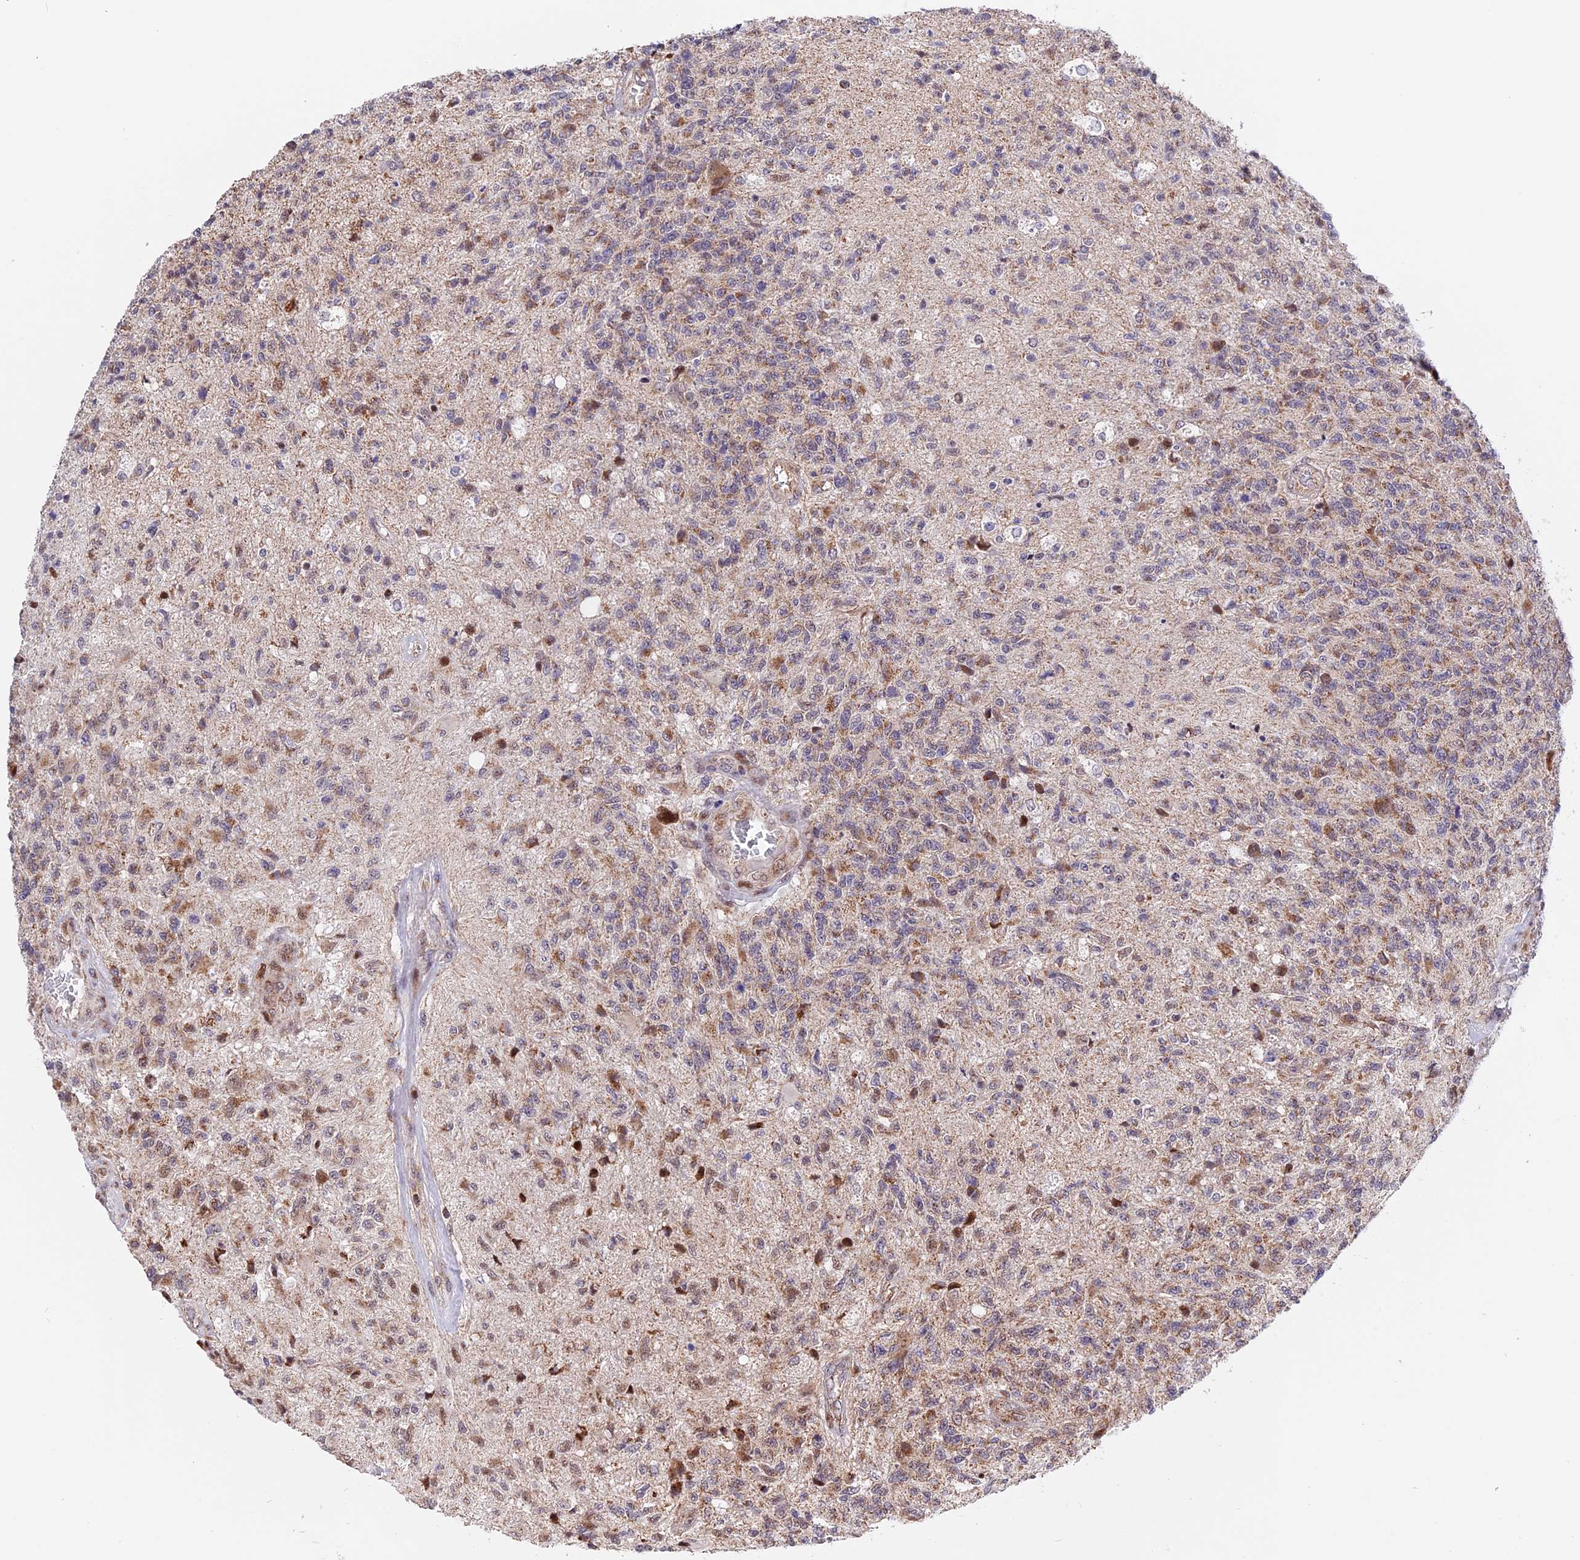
{"staining": {"intensity": "moderate", "quantity": ">75%", "location": "cytoplasmic/membranous"}, "tissue": "glioma", "cell_type": "Tumor cells", "image_type": "cancer", "snomed": [{"axis": "morphology", "description": "Glioma, malignant, High grade"}, {"axis": "topography", "description": "Brain"}], "caption": "Immunohistochemical staining of human malignant glioma (high-grade) reveals medium levels of moderate cytoplasmic/membranous protein expression in approximately >75% of tumor cells.", "gene": "FAM174C", "patient": {"sex": "male", "age": 56}}